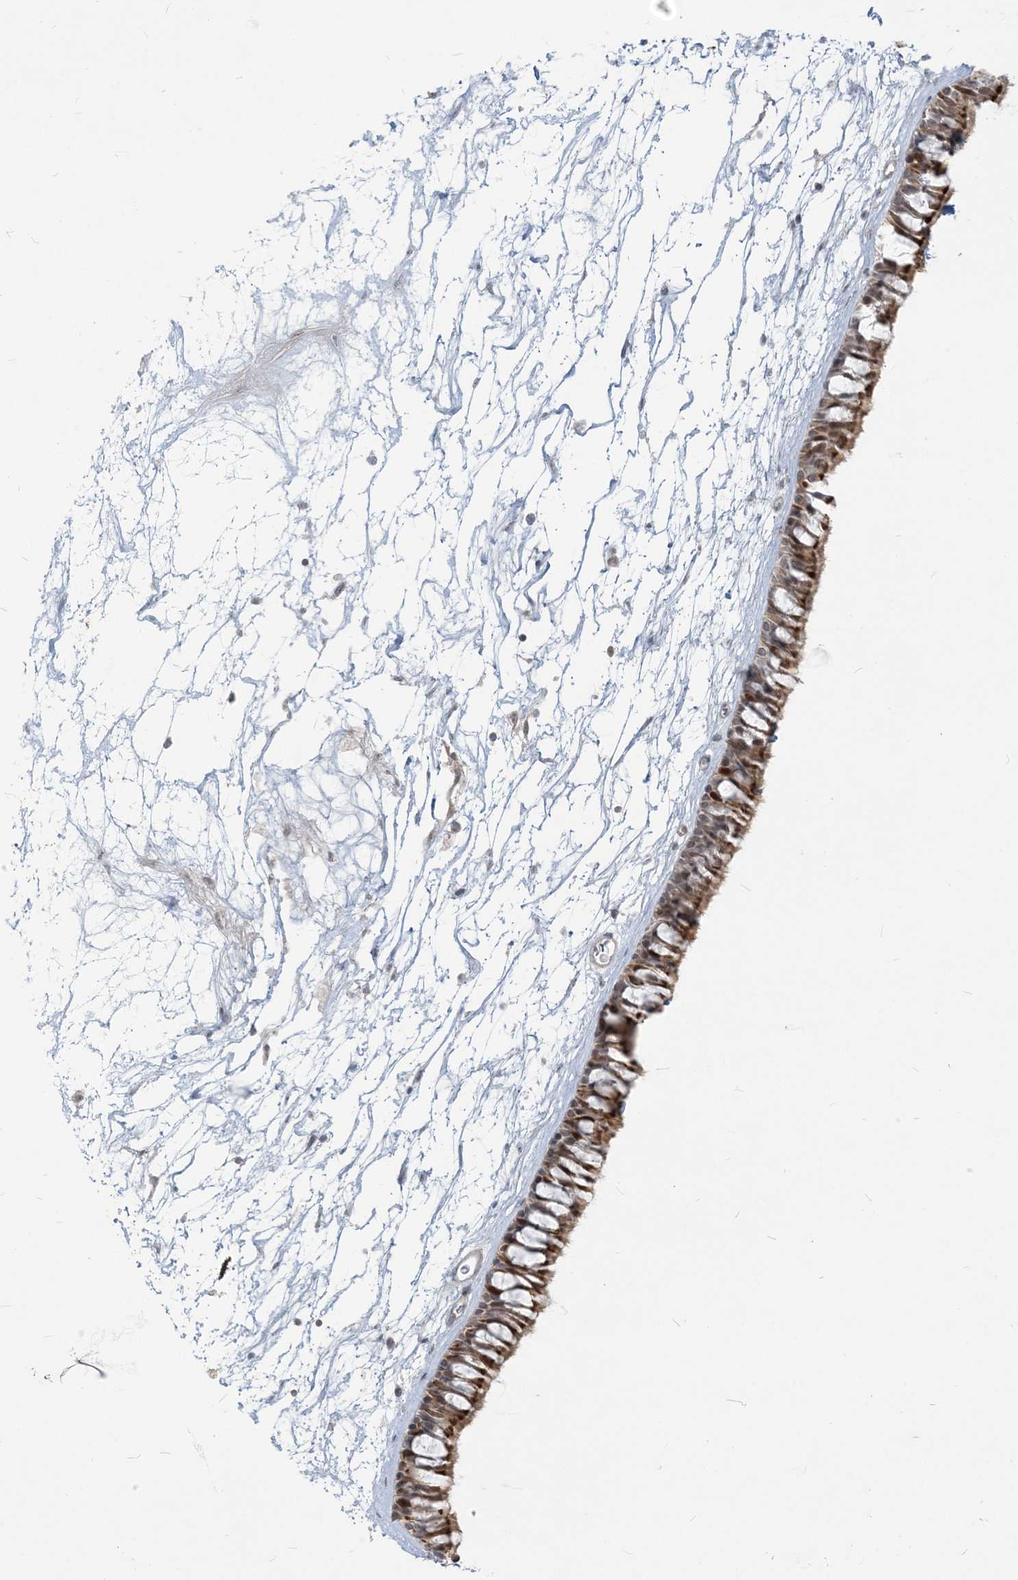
{"staining": {"intensity": "moderate", "quantity": ">75%", "location": "cytoplasmic/membranous"}, "tissue": "nasopharynx", "cell_type": "Respiratory epithelial cells", "image_type": "normal", "snomed": [{"axis": "morphology", "description": "Normal tissue, NOS"}, {"axis": "topography", "description": "Nasopharynx"}], "caption": "Immunohistochemical staining of normal nasopharynx demonstrates medium levels of moderate cytoplasmic/membranous staining in approximately >75% of respiratory epithelial cells. (brown staining indicates protein expression, while blue staining denotes nuclei).", "gene": "SDAD1", "patient": {"sex": "male", "age": 64}}